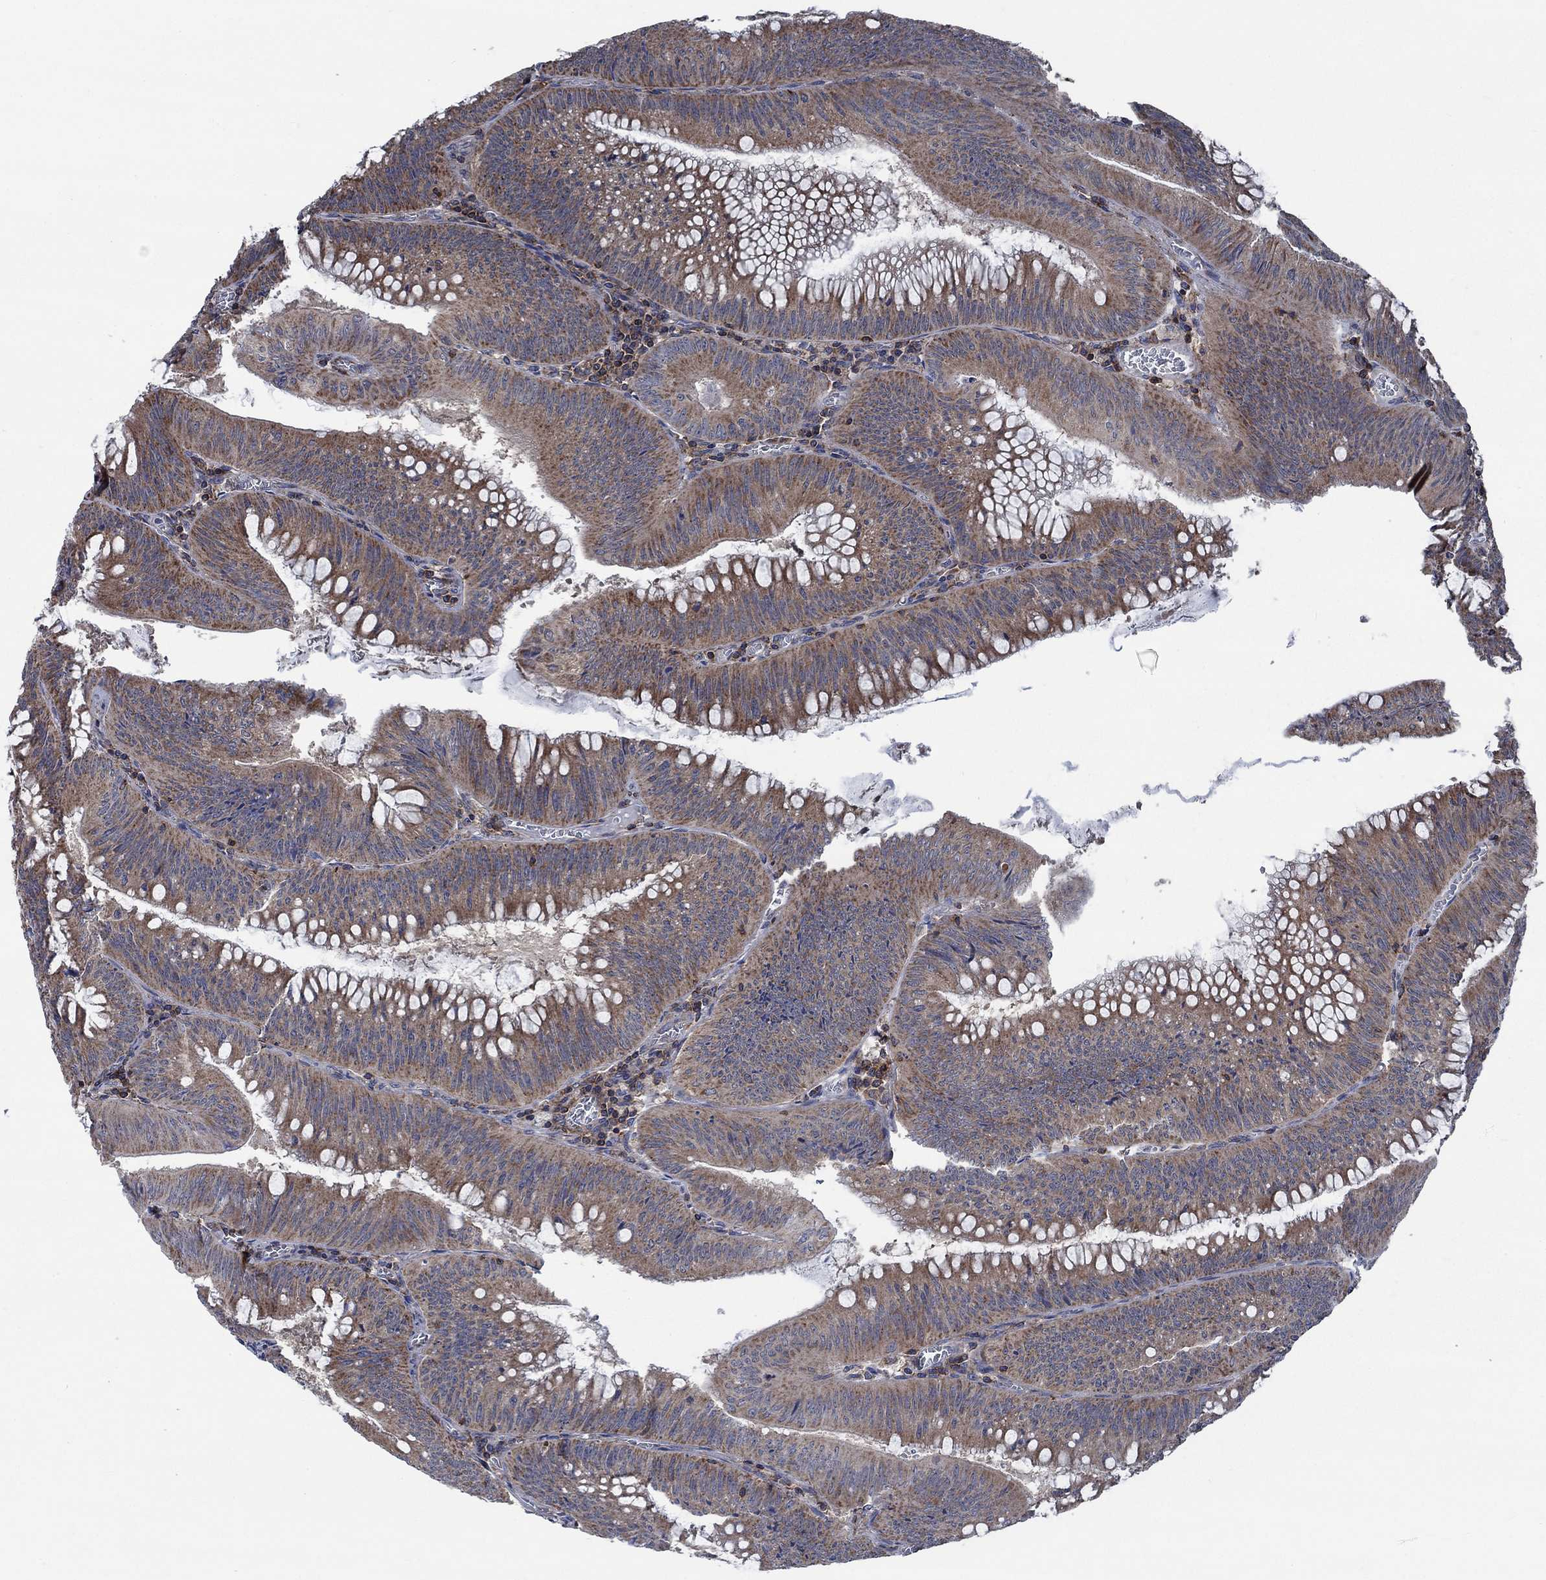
{"staining": {"intensity": "moderate", "quantity": ">75%", "location": "cytoplasmic/membranous"}, "tissue": "colorectal cancer", "cell_type": "Tumor cells", "image_type": "cancer", "snomed": [{"axis": "morphology", "description": "Adenocarcinoma, NOS"}, {"axis": "topography", "description": "Rectum"}], "caption": "Human colorectal cancer (adenocarcinoma) stained with a protein marker displays moderate staining in tumor cells.", "gene": "STXBP6", "patient": {"sex": "female", "age": 72}}